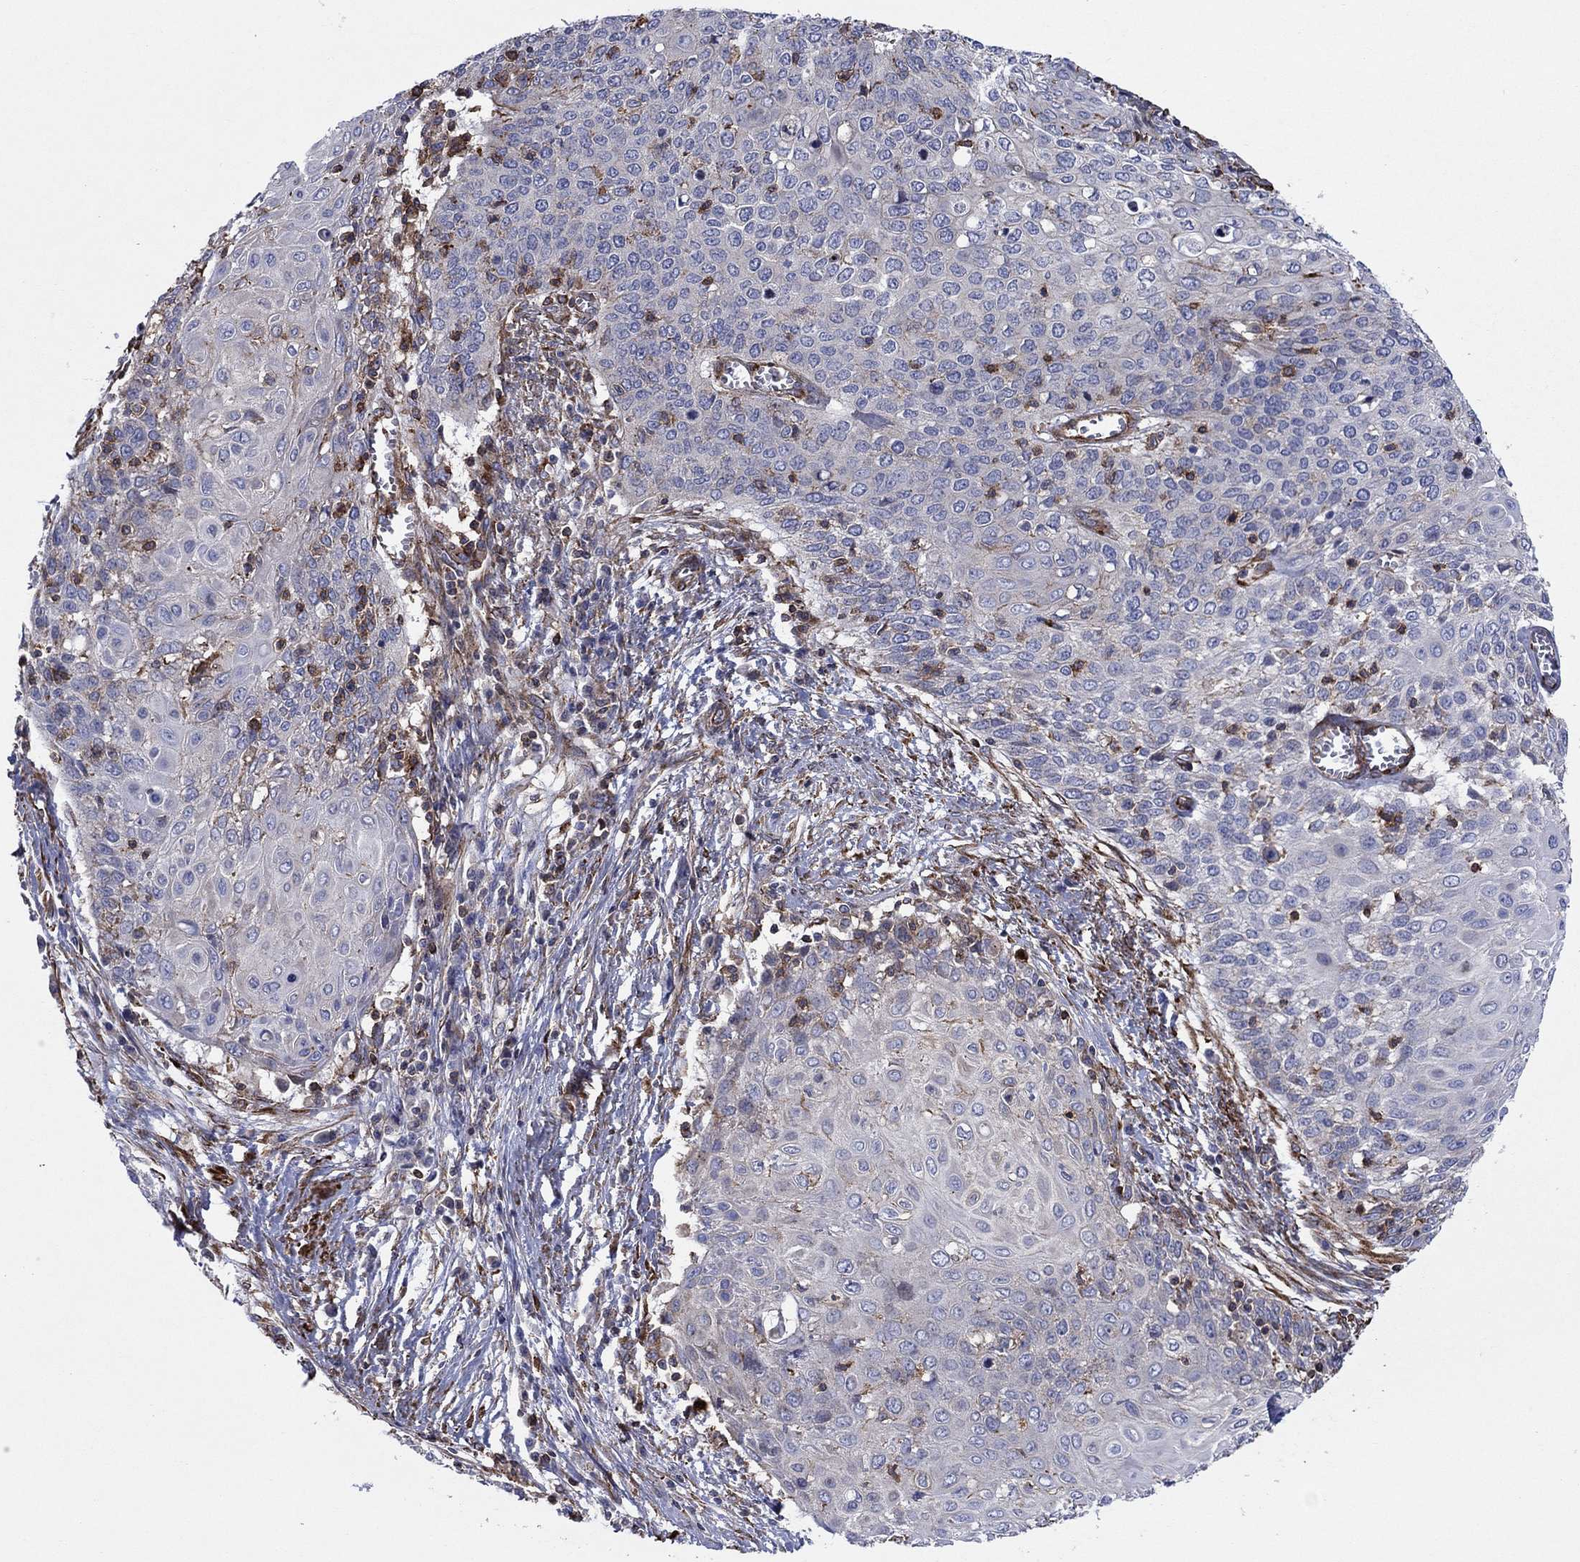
{"staining": {"intensity": "strong", "quantity": "<25%", "location": "cytoplasmic/membranous"}, "tissue": "cervical cancer", "cell_type": "Tumor cells", "image_type": "cancer", "snomed": [{"axis": "morphology", "description": "Squamous cell carcinoma, NOS"}, {"axis": "topography", "description": "Cervix"}], "caption": "Immunohistochemical staining of squamous cell carcinoma (cervical) exhibits strong cytoplasmic/membranous protein positivity in about <25% of tumor cells.", "gene": "PAG1", "patient": {"sex": "female", "age": 39}}